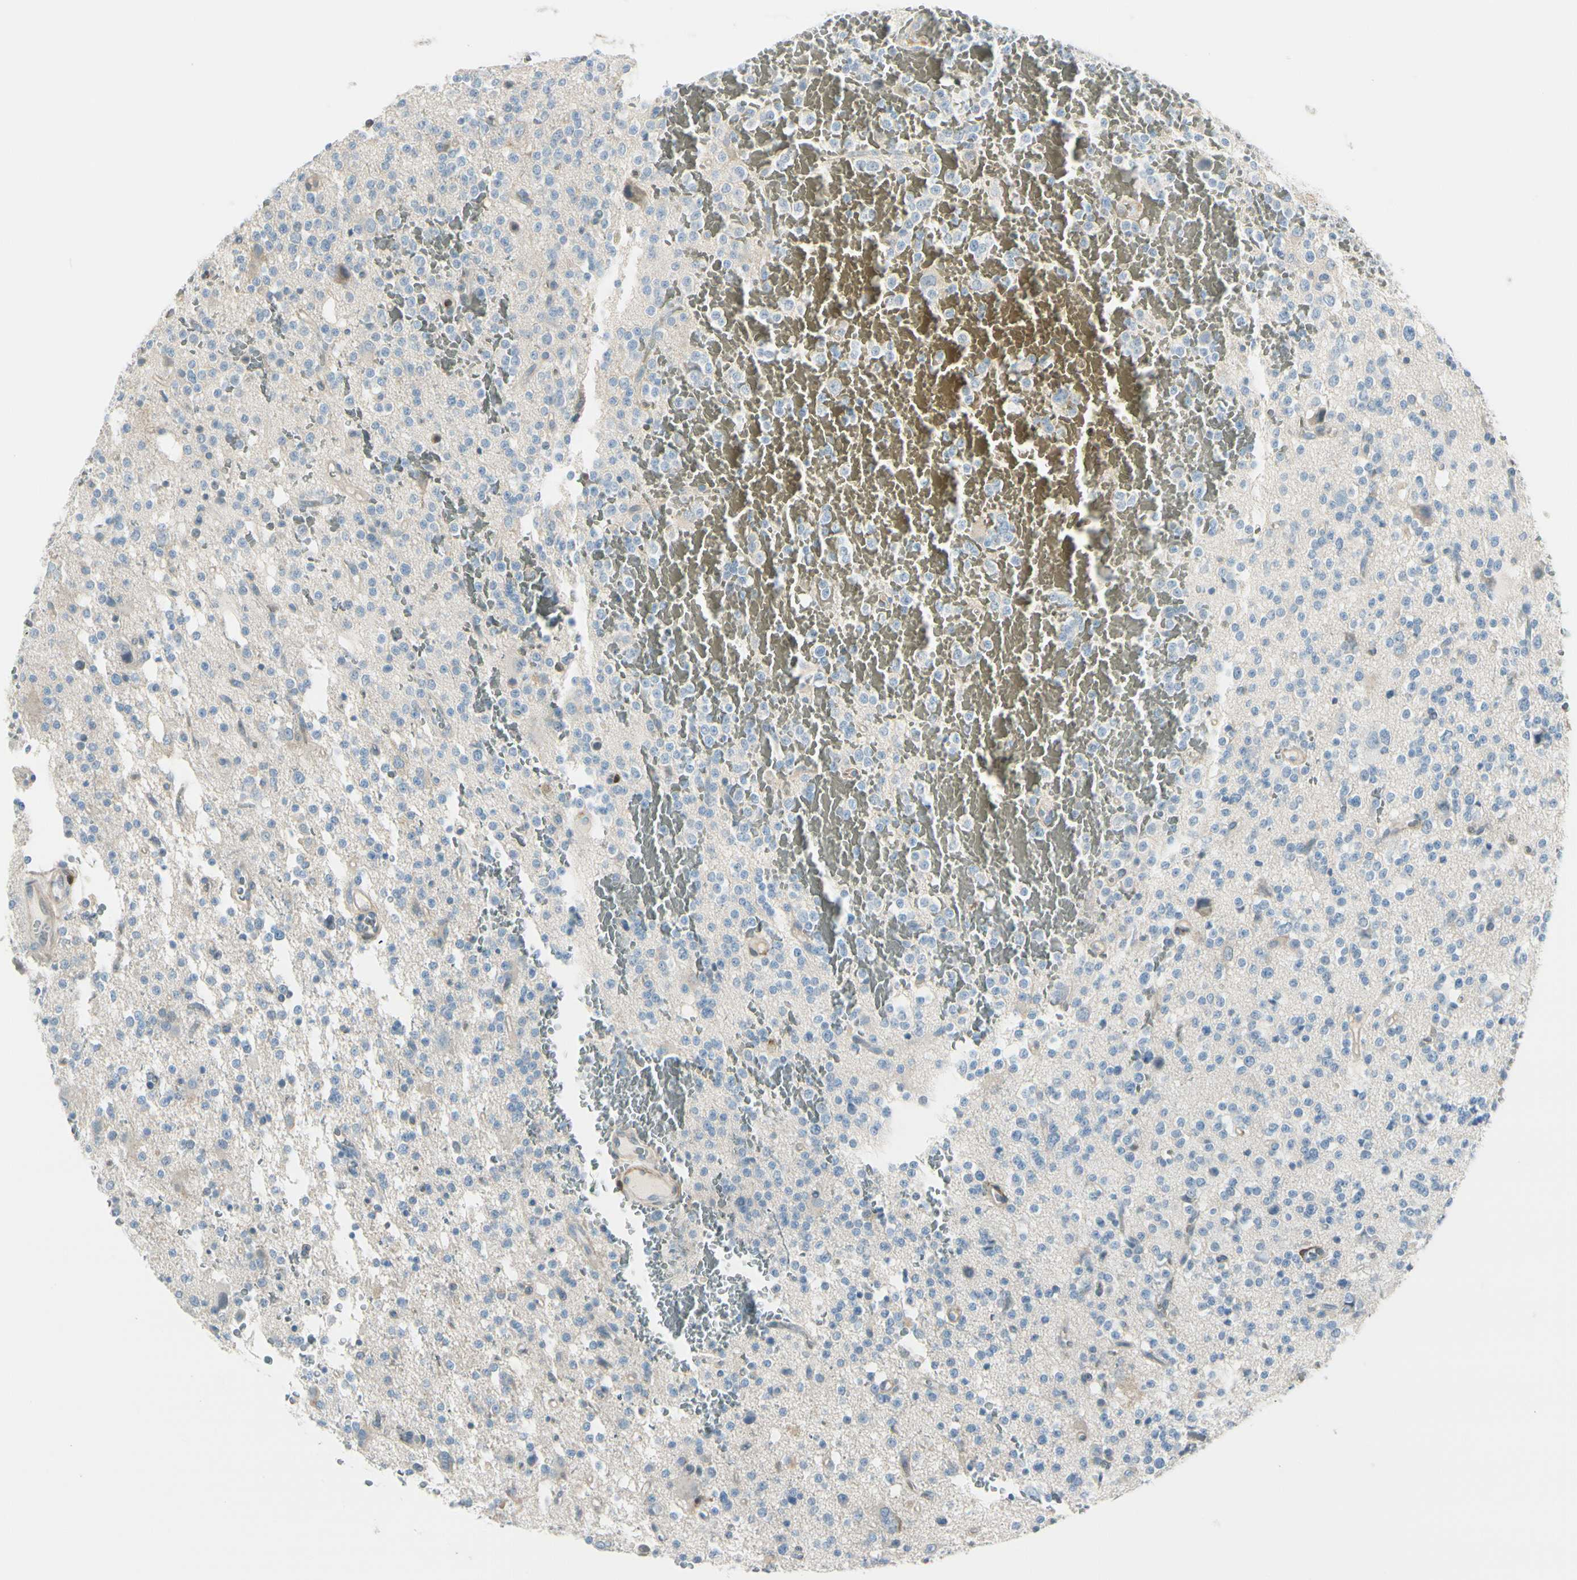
{"staining": {"intensity": "negative", "quantity": "none", "location": "none"}, "tissue": "glioma", "cell_type": "Tumor cells", "image_type": "cancer", "snomed": [{"axis": "morphology", "description": "Glioma, malignant, High grade"}, {"axis": "topography", "description": "Brain"}], "caption": "Immunohistochemistry of human malignant glioma (high-grade) exhibits no positivity in tumor cells. Nuclei are stained in blue.", "gene": "TRAF1", "patient": {"sex": "male", "age": 47}}